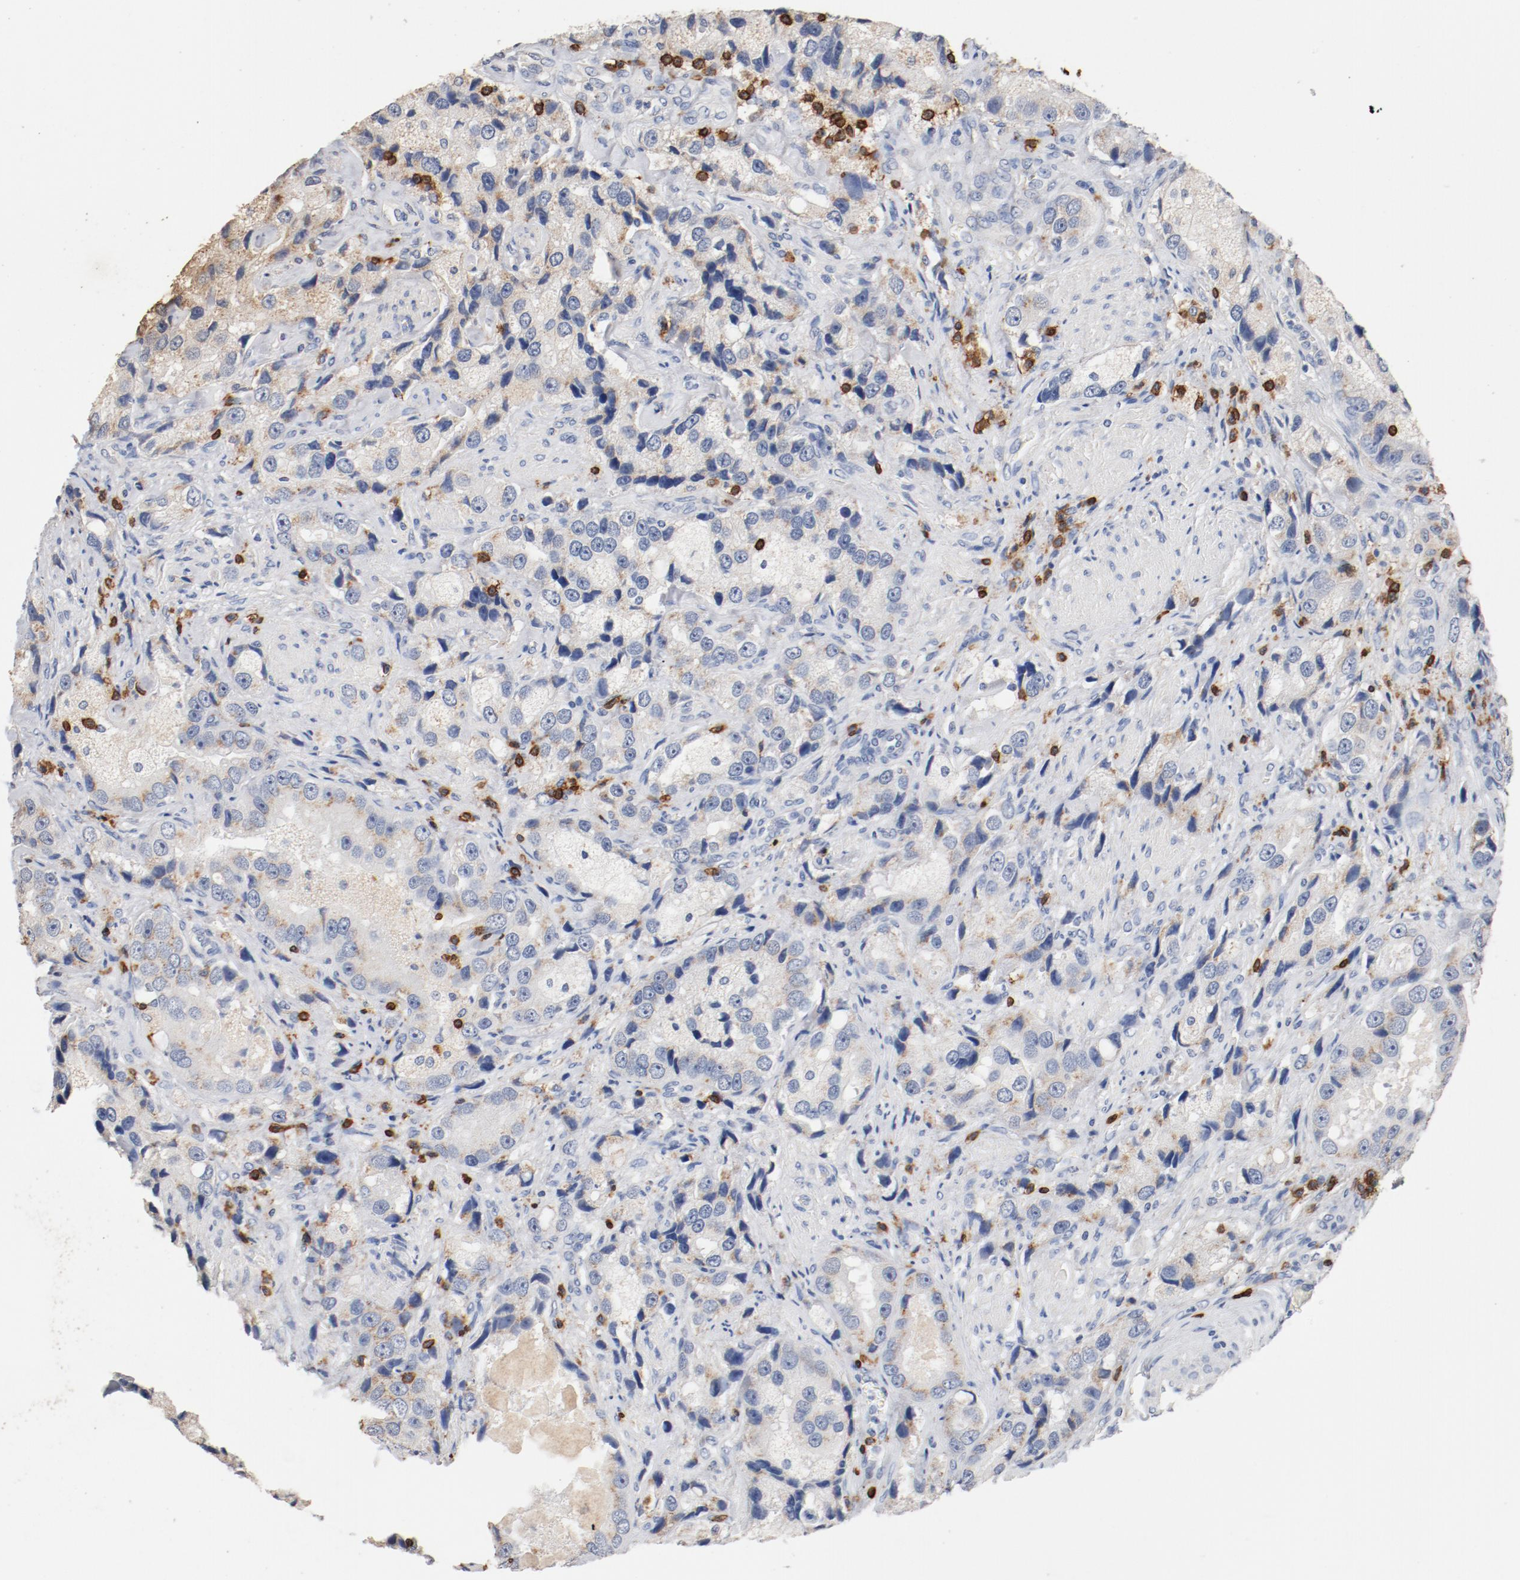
{"staining": {"intensity": "weak", "quantity": ">75%", "location": "cytoplasmic/membranous"}, "tissue": "prostate cancer", "cell_type": "Tumor cells", "image_type": "cancer", "snomed": [{"axis": "morphology", "description": "Adenocarcinoma, High grade"}, {"axis": "topography", "description": "Prostate"}], "caption": "There is low levels of weak cytoplasmic/membranous expression in tumor cells of prostate cancer, as demonstrated by immunohistochemical staining (brown color).", "gene": "CD247", "patient": {"sex": "male", "age": 63}}